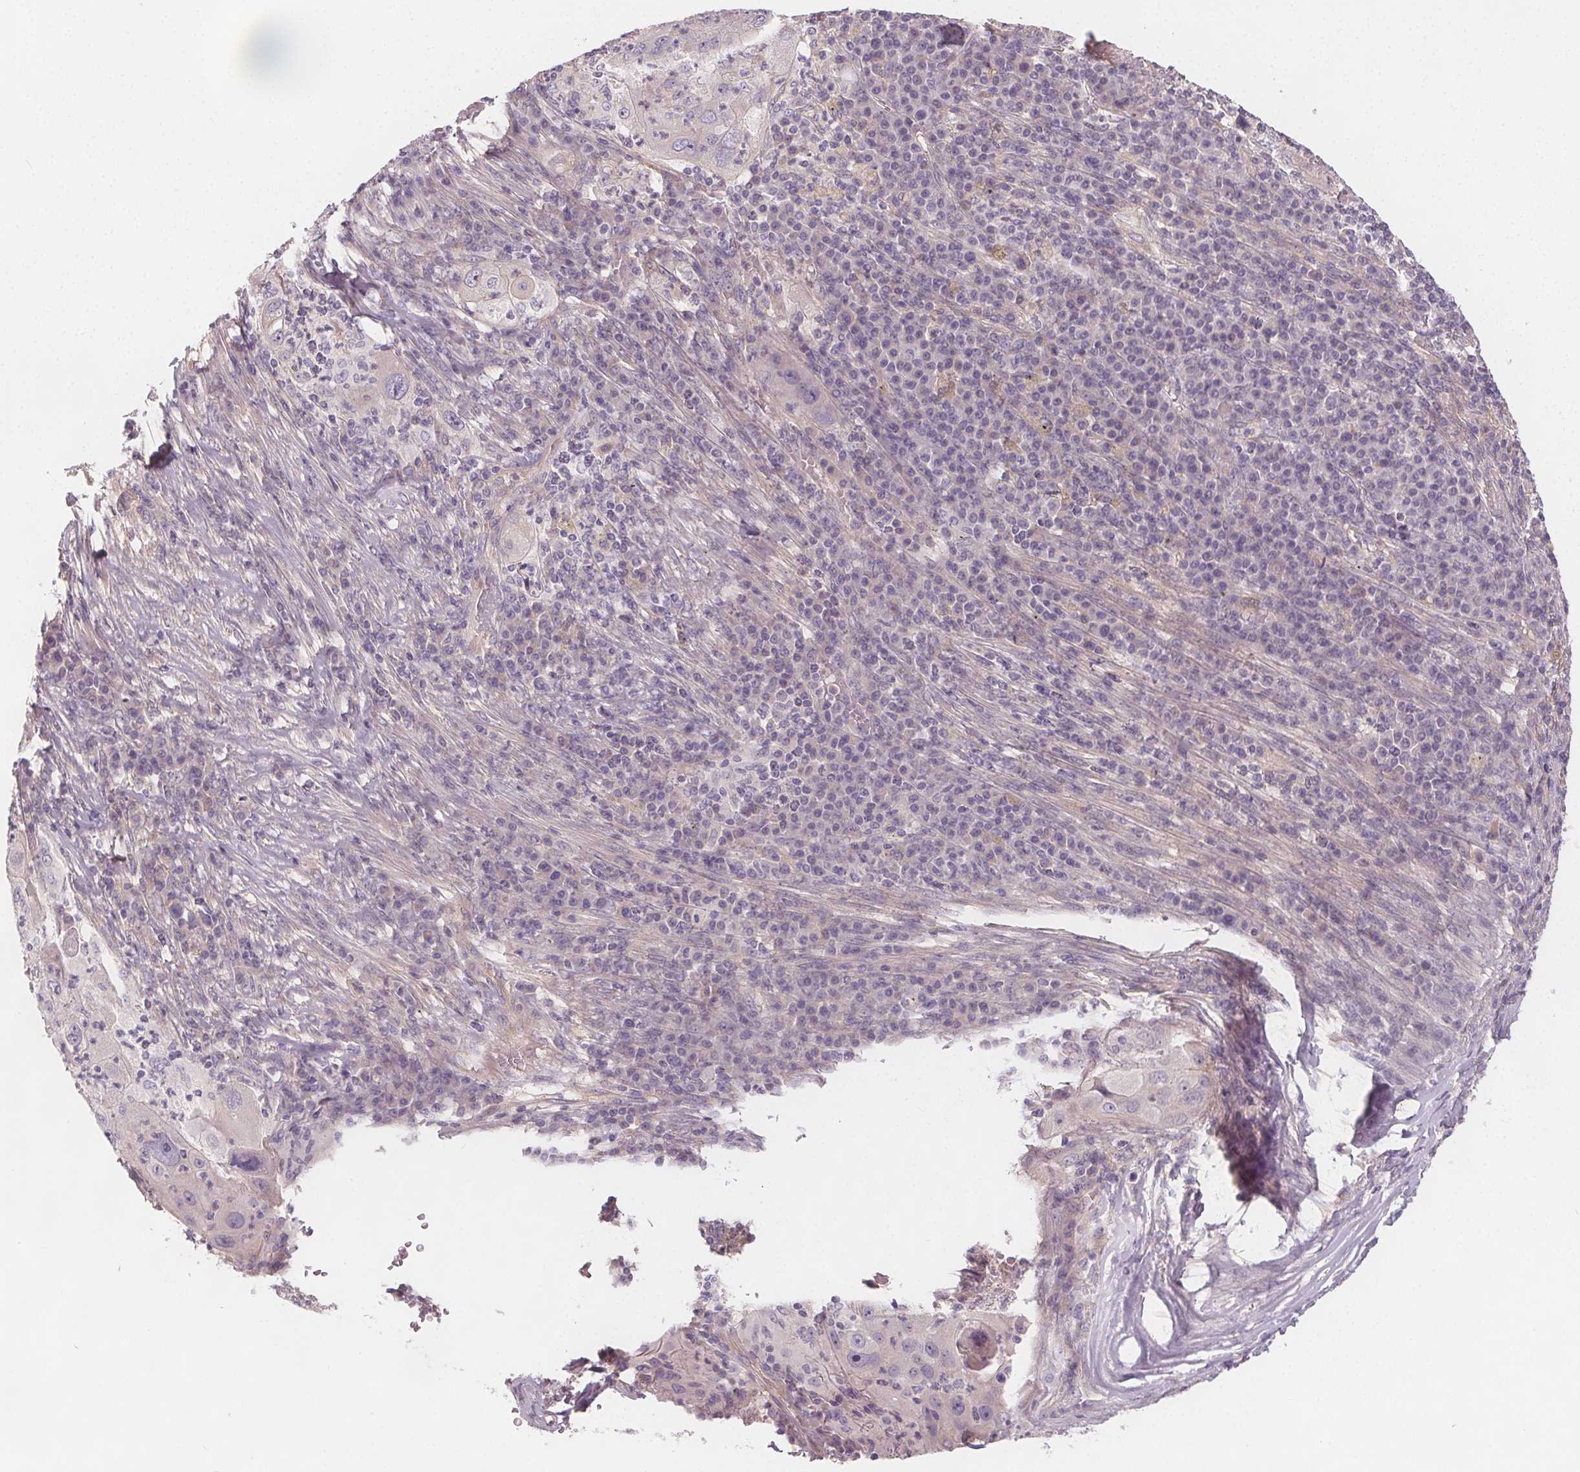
{"staining": {"intensity": "negative", "quantity": "none", "location": "none"}, "tissue": "lung cancer", "cell_type": "Tumor cells", "image_type": "cancer", "snomed": [{"axis": "morphology", "description": "Squamous cell carcinoma, NOS"}, {"axis": "topography", "description": "Lung"}], "caption": "There is no significant staining in tumor cells of lung squamous cell carcinoma. (Brightfield microscopy of DAB immunohistochemistry at high magnification).", "gene": "VNN1", "patient": {"sex": "female", "age": 59}}